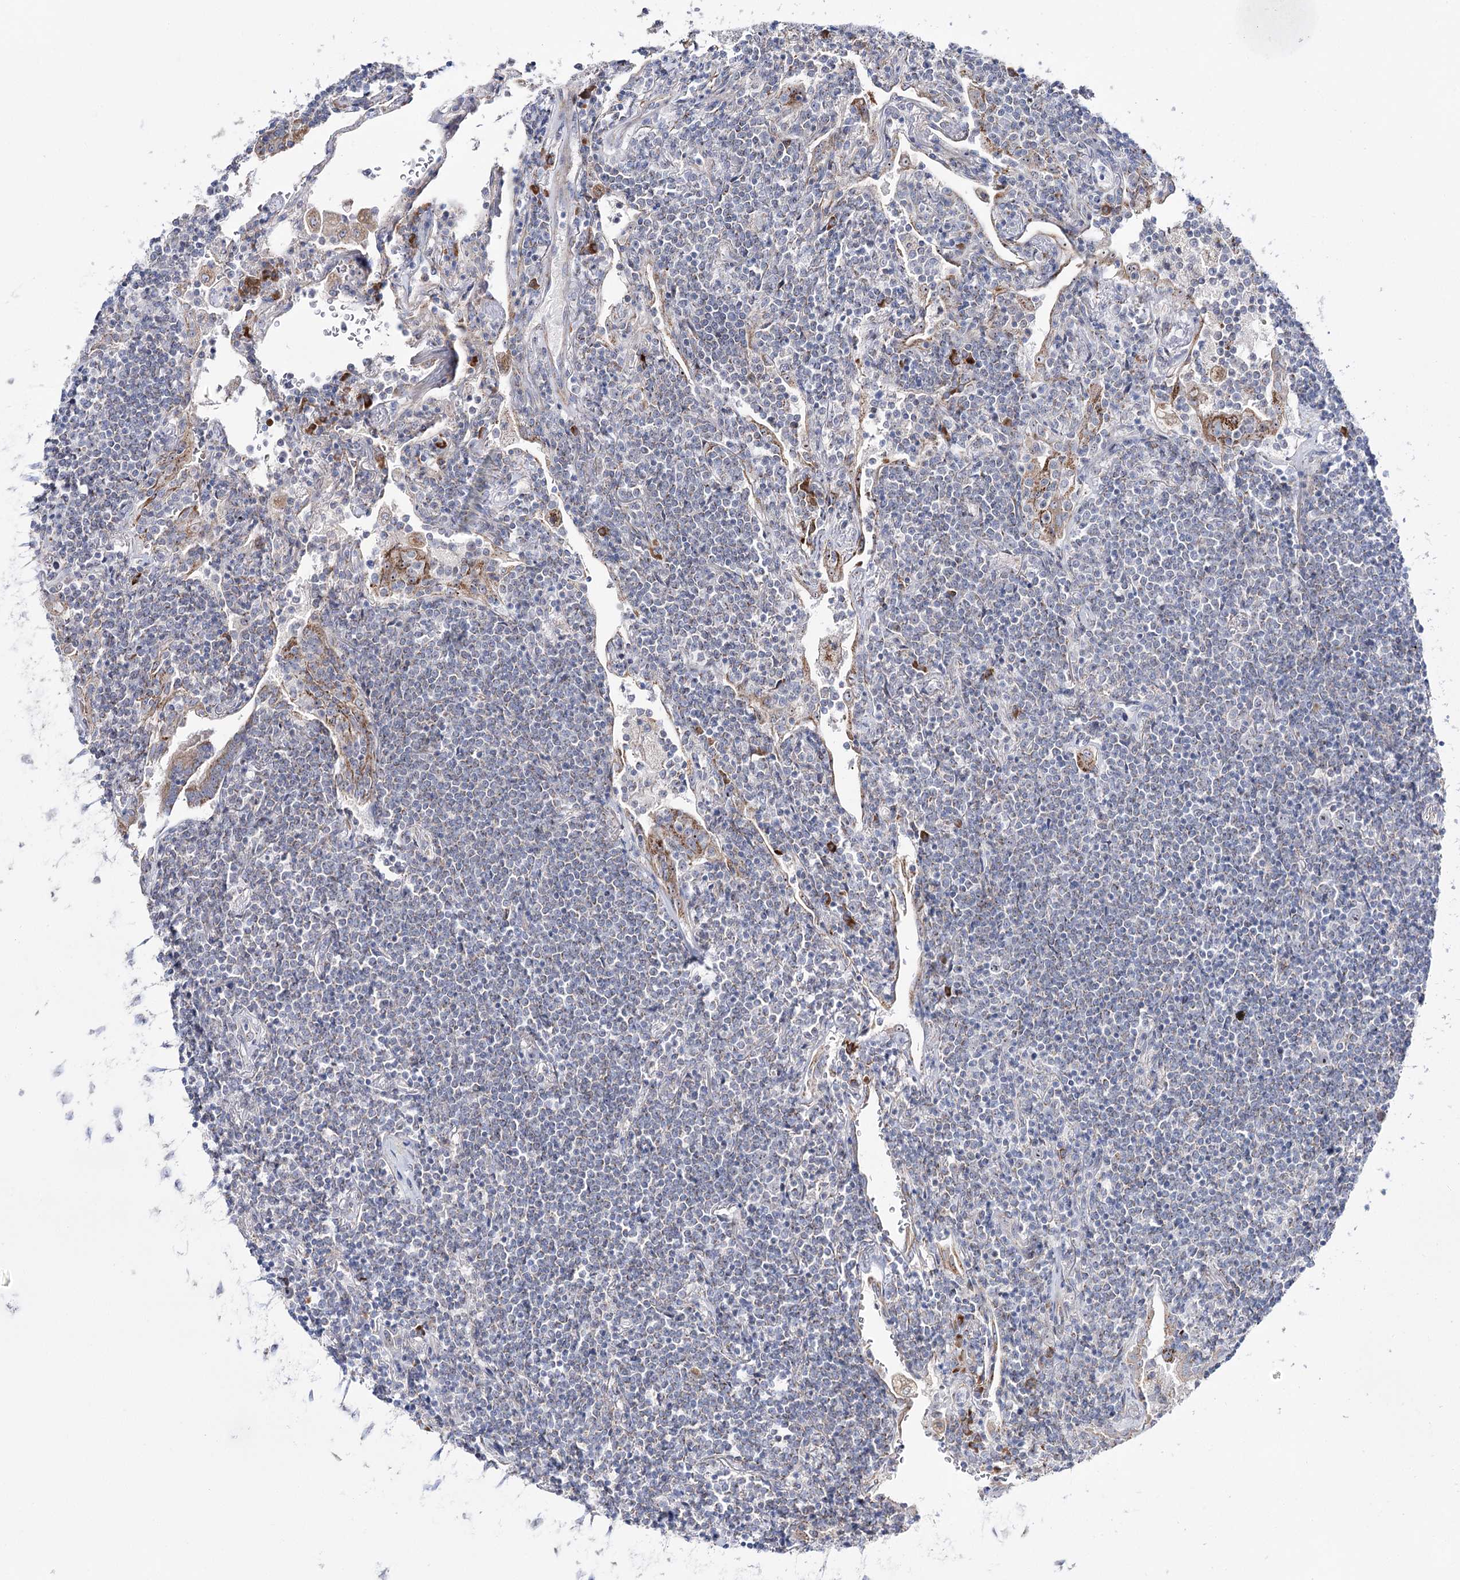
{"staining": {"intensity": "negative", "quantity": "none", "location": "none"}, "tissue": "lymphoma", "cell_type": "Tumor cells", "image_type": "cancer", "snomed": [{"axis": "morphology", "description": "Malignant lymphoma, non-Hodgkin's type, Low grade"}, {"axis": "topography", "description": "Lung"}], "caption": "DAB immunohistochemical staining of human lymphoma demonstrates no significant positivity in tumor cells.", "gene": "METTL5", "patient": {"sex": "female", "age": 71}}